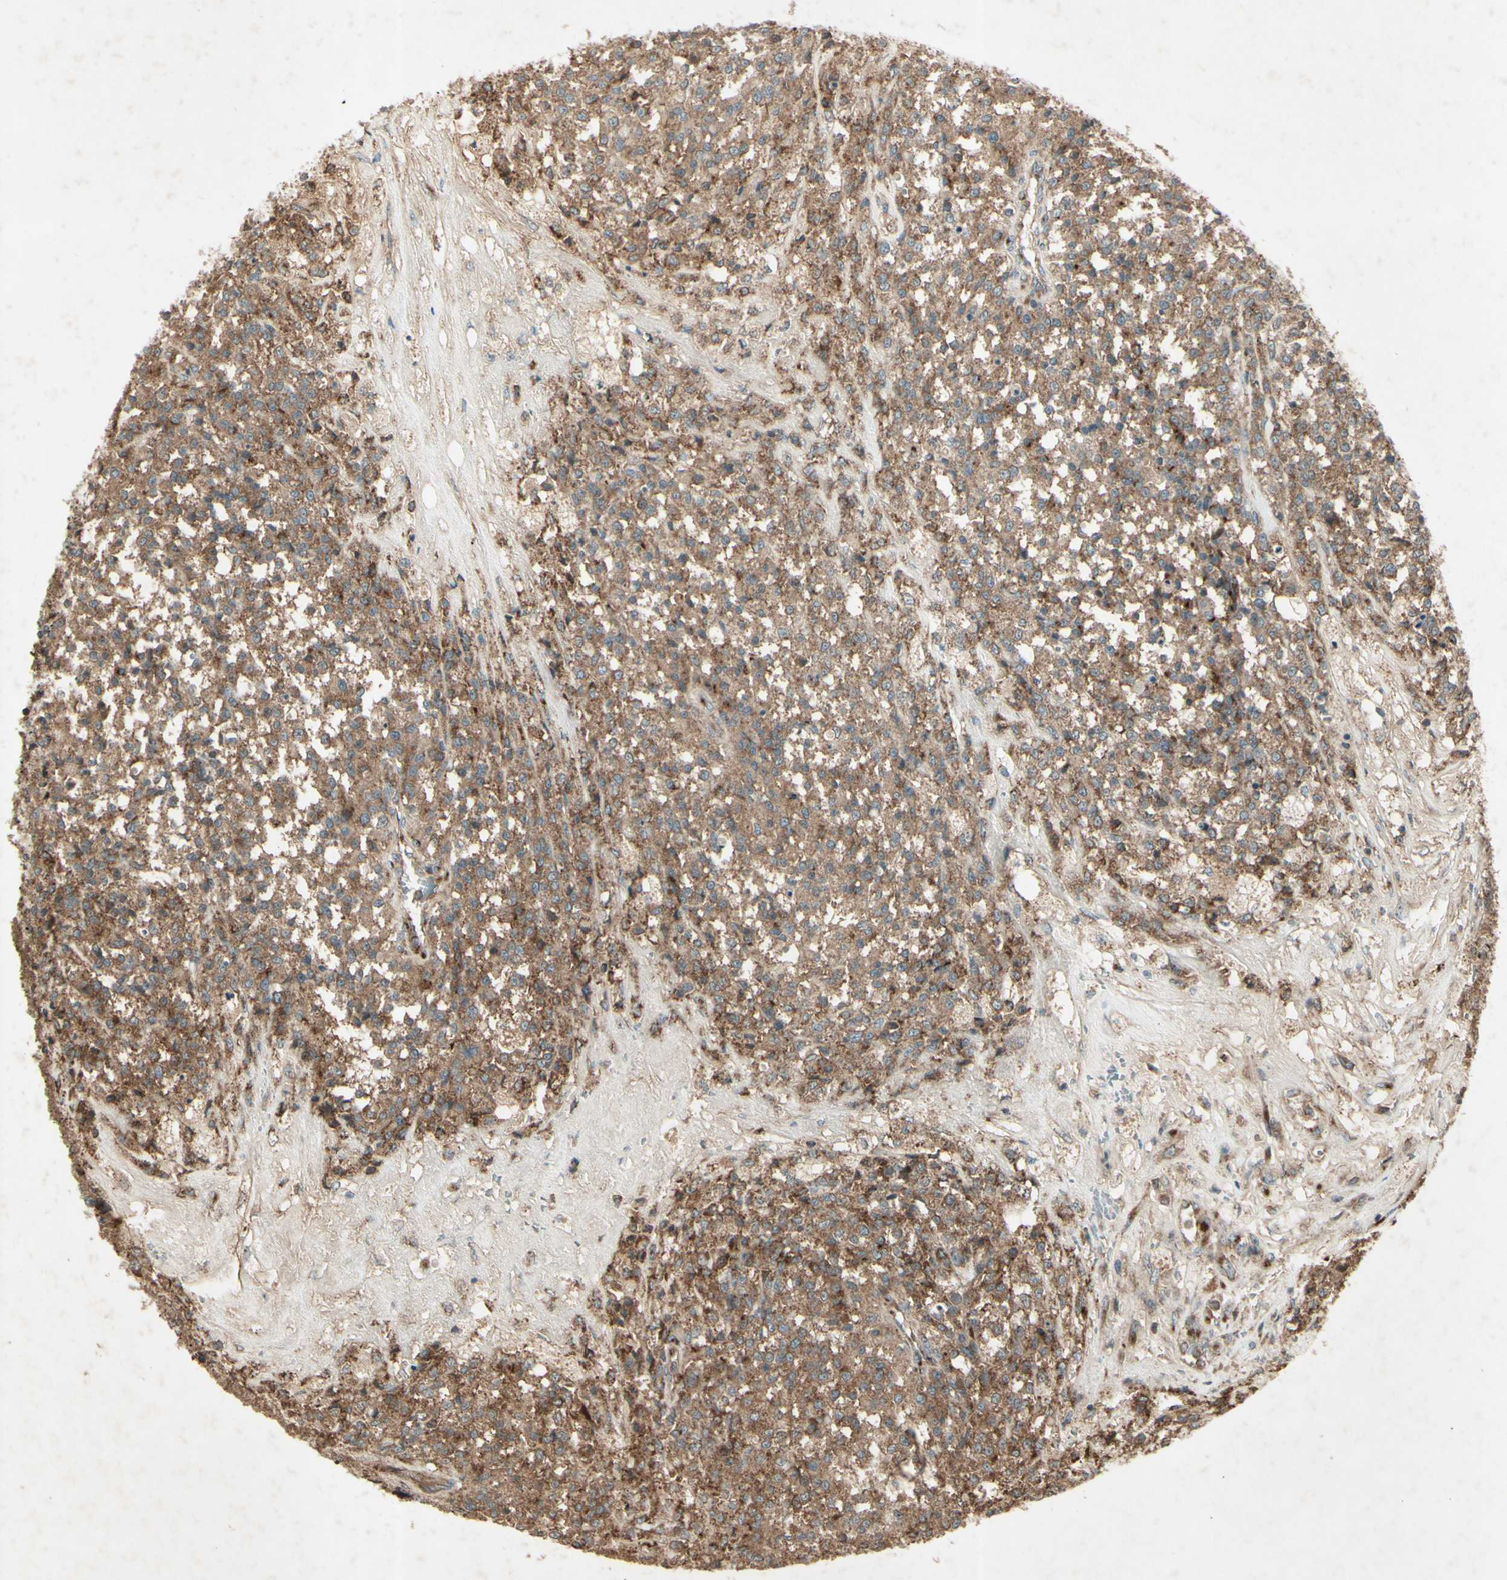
{"staining": {"intensity": "moderate", "quantity": ">75%", "location": "cytoplasmic/membranous"}, "tissue": "testis cancer", "cell_type": "Tumor cells", "image_type": "cancer", "snomed": [{"axis": "morphology", "description": "Seminoma, NOS"}, {"axis": "topography", "description": "Testis"}], "caption": "A brown stain highlights moderate cytoplasmic/membranous staining of a protein in human testis cancer tumor cells.", "gene": "AP1G1", "patient": {"sex": "male", "age": 59}}